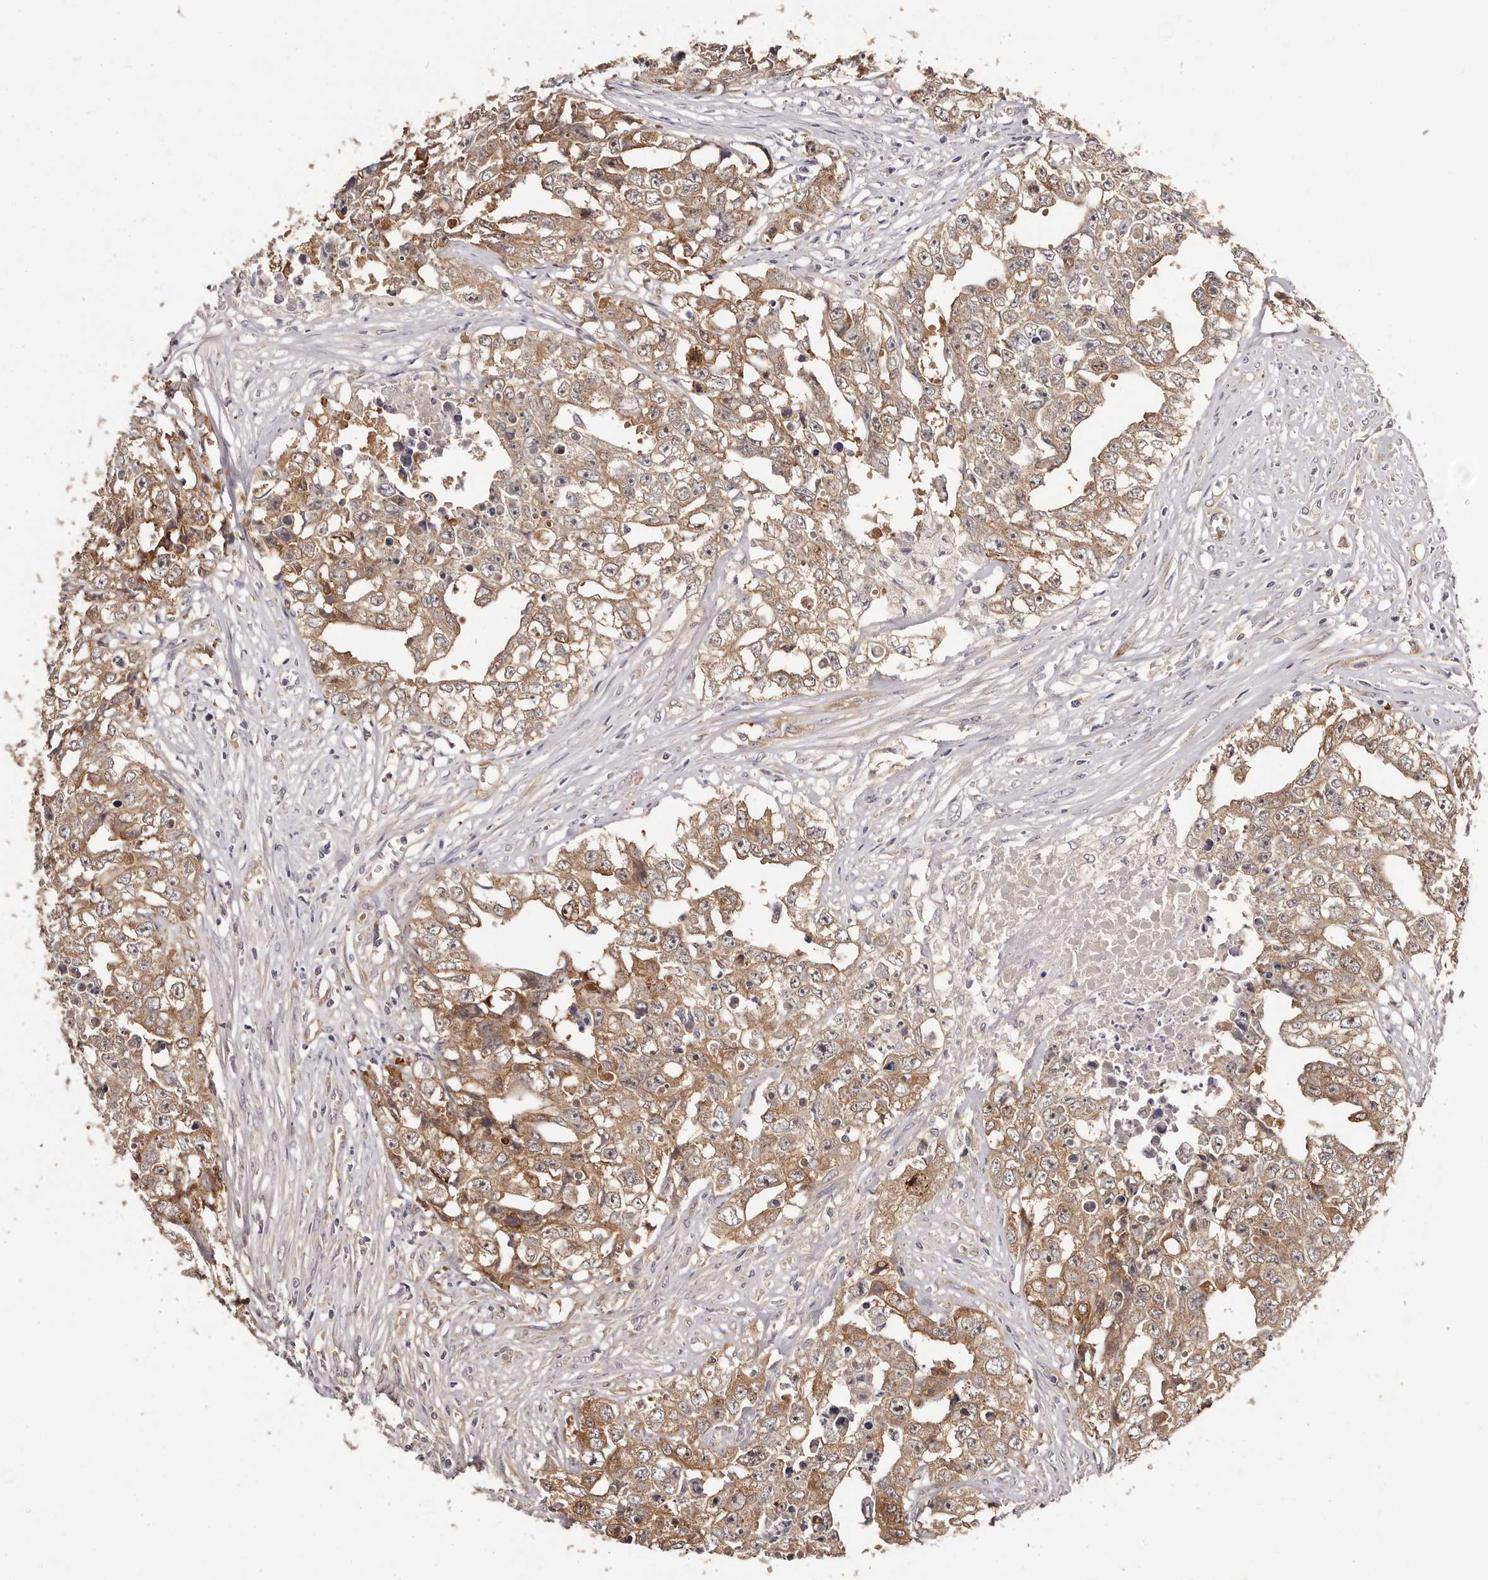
{"staining": {"intensity": "moderate", "quantity": ">75%", "location": "cytoplasmic/membranous"}, "tissue": "testis cancer", "cell_type": "Tumor cells", "image_type": "cancer", "snomed": [{"axis": "morphology", "description": "Seminoma, NOS"}, {"axis": "morphology", "description": "Carcinoma, Embryonal, NOS"}, {"axis": "topography", "description": "Testis"}], "caption": "A brown stain labels moderate cytoplasmic/membranous expression of a protein in testis cancer tumor cells. (Brightfield microscopy of DAB IHC at high magnification).", "gene": "LTV1", "patient": {"sex": "male", "age": 43}}